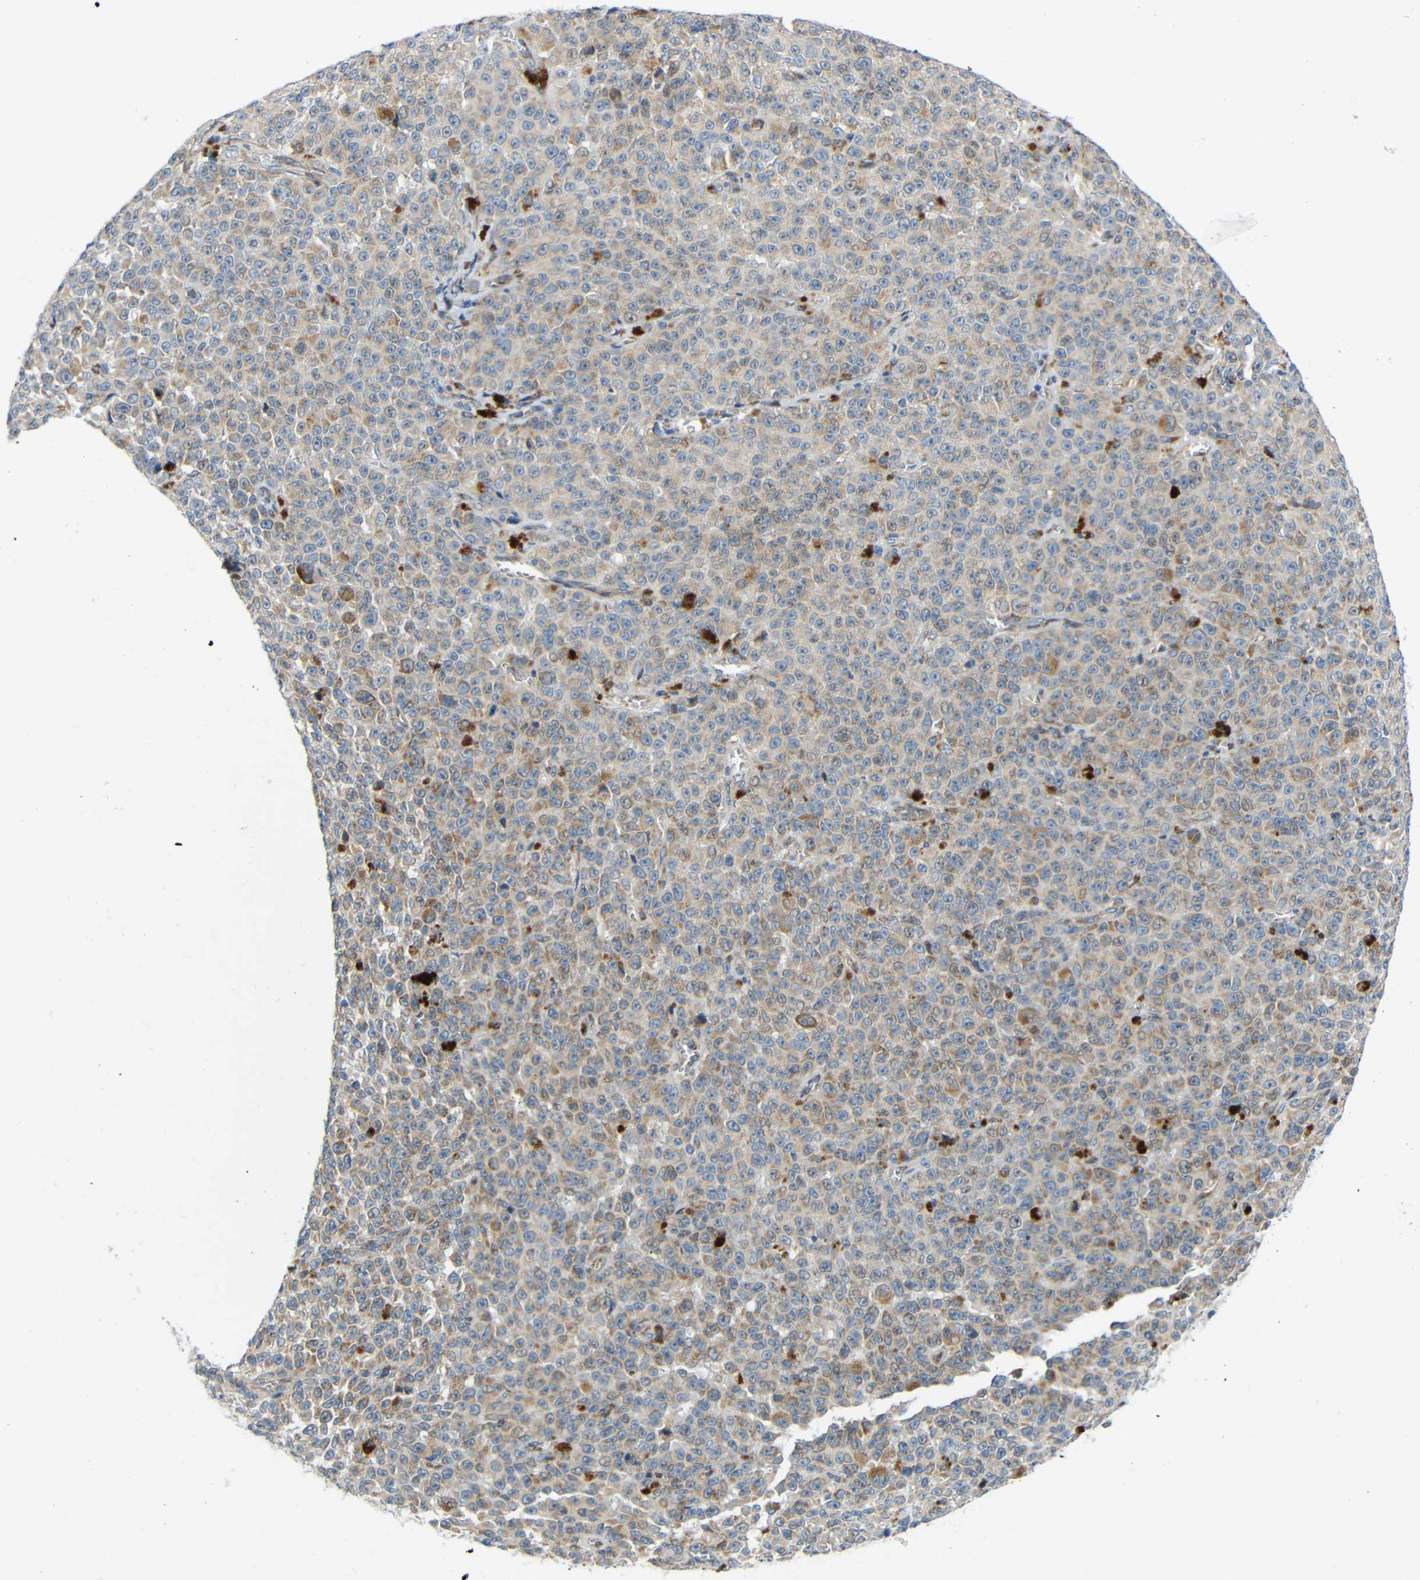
{"staining": {"intensity": "weak", "quantity": ">75%", "location": "cytoplasmic/membranous"}, "tissue": "melanoma", "cell_type": "Tumor cells", "image_type": "cancer", "snomed": [{"axis": "morphology", "description": "Malignant melanoma, NOS"}, {"axis": "topography", "description": "Skin"}], "caption": "Malignant melanoma was stained to show a protein in brown. There is low levels of weak cytoplasmic/membranous staining in approximately >75% of tumor cells.", "gene": "TMEM25", "patient": {"sex": "female", "age": 82}}